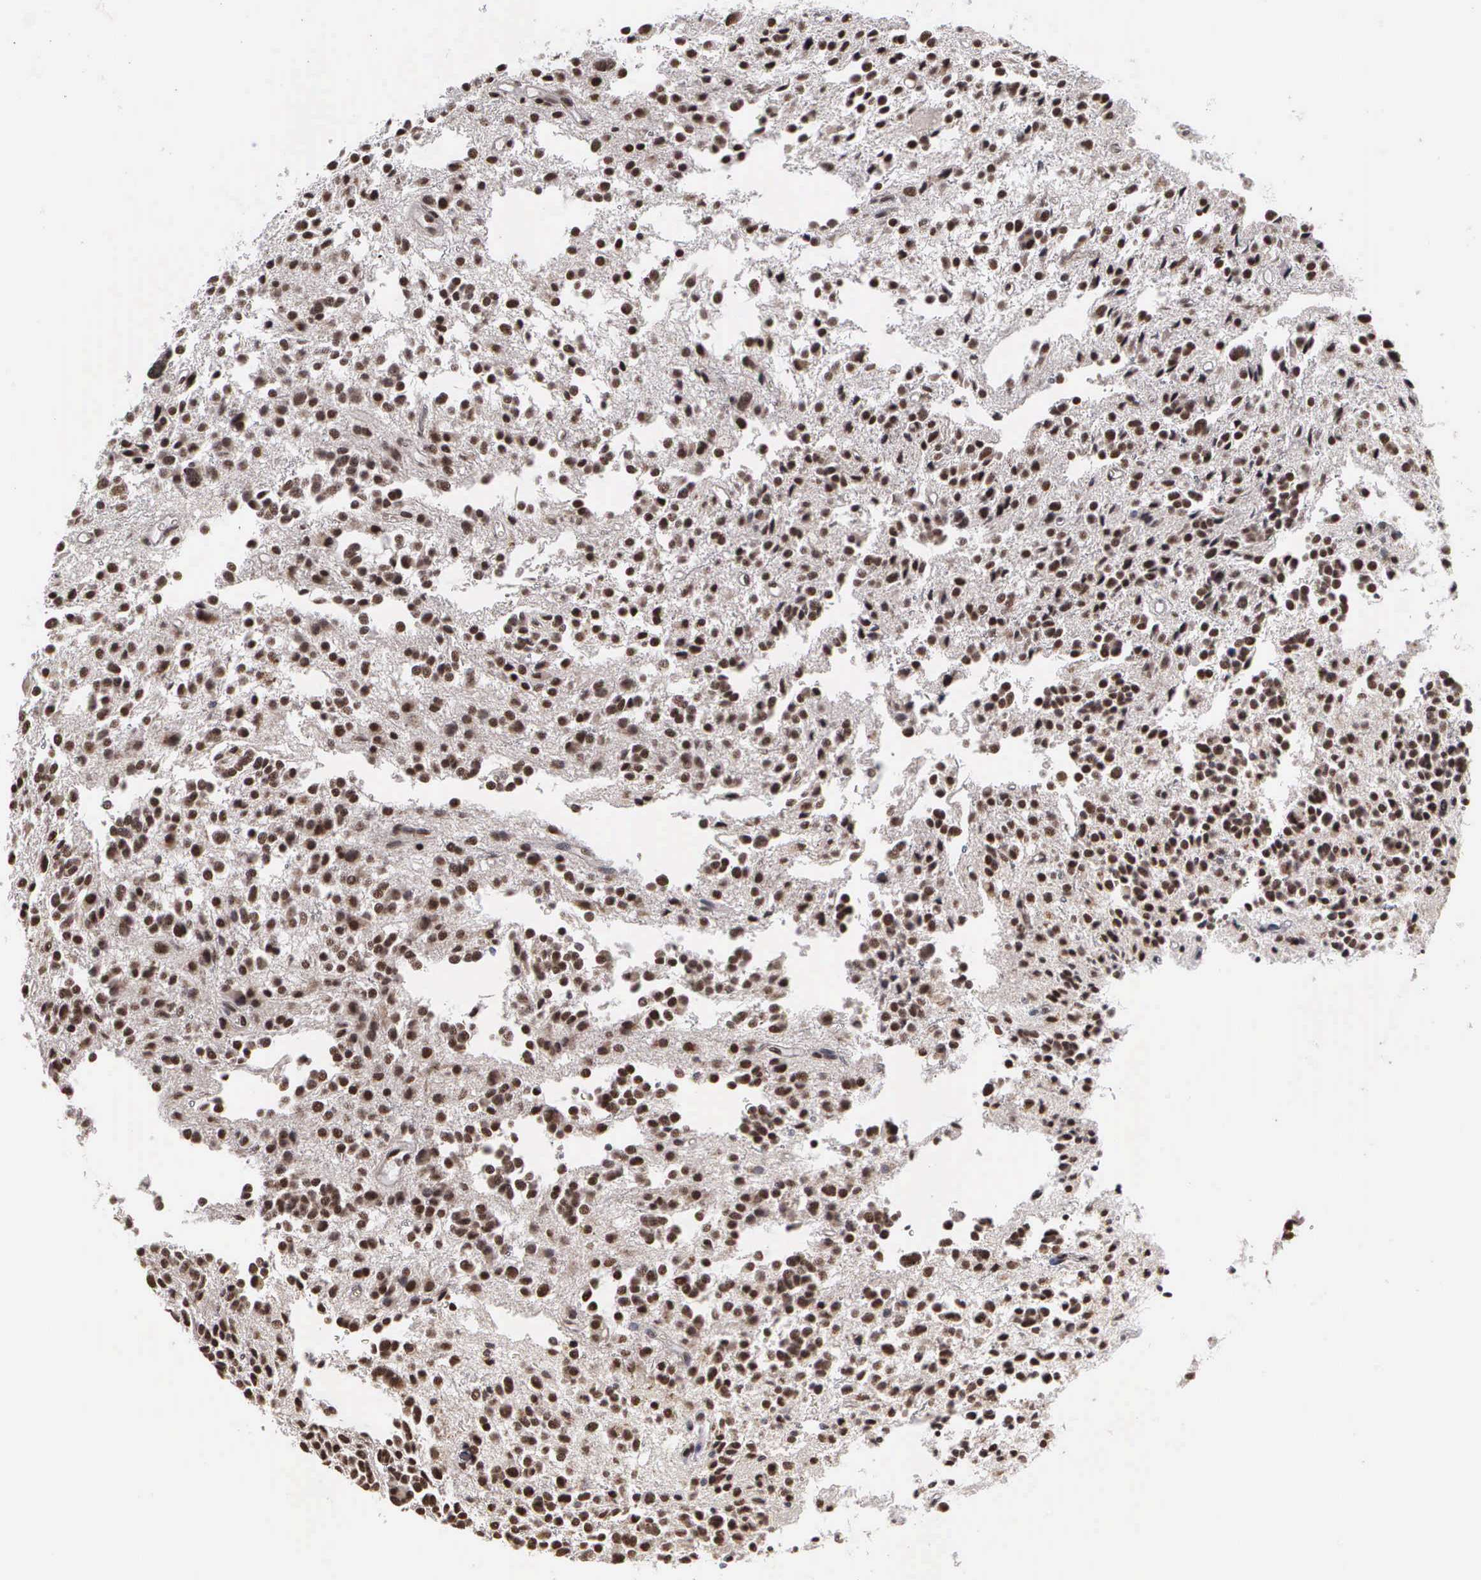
{"staining": {"intensity": "moderate", "quantity": ">75%", "location": "nuclear"}, "tissue": "glioma", "cell_type": "Tumor cells", "image_type": "cancer", "snomed": [{"axis": "morphology", "description": "Glioma, malignant, Low grade"}, {"axis": "topography", "description": "Brain"}], "caption": "This is an image of immunohistochemistry (IHC) staining of glioma, which shows moderate staining in the nuclear of tumor cells.", "gene": "GTF2A1", "patient": {"sex": "female", "age": 36}}